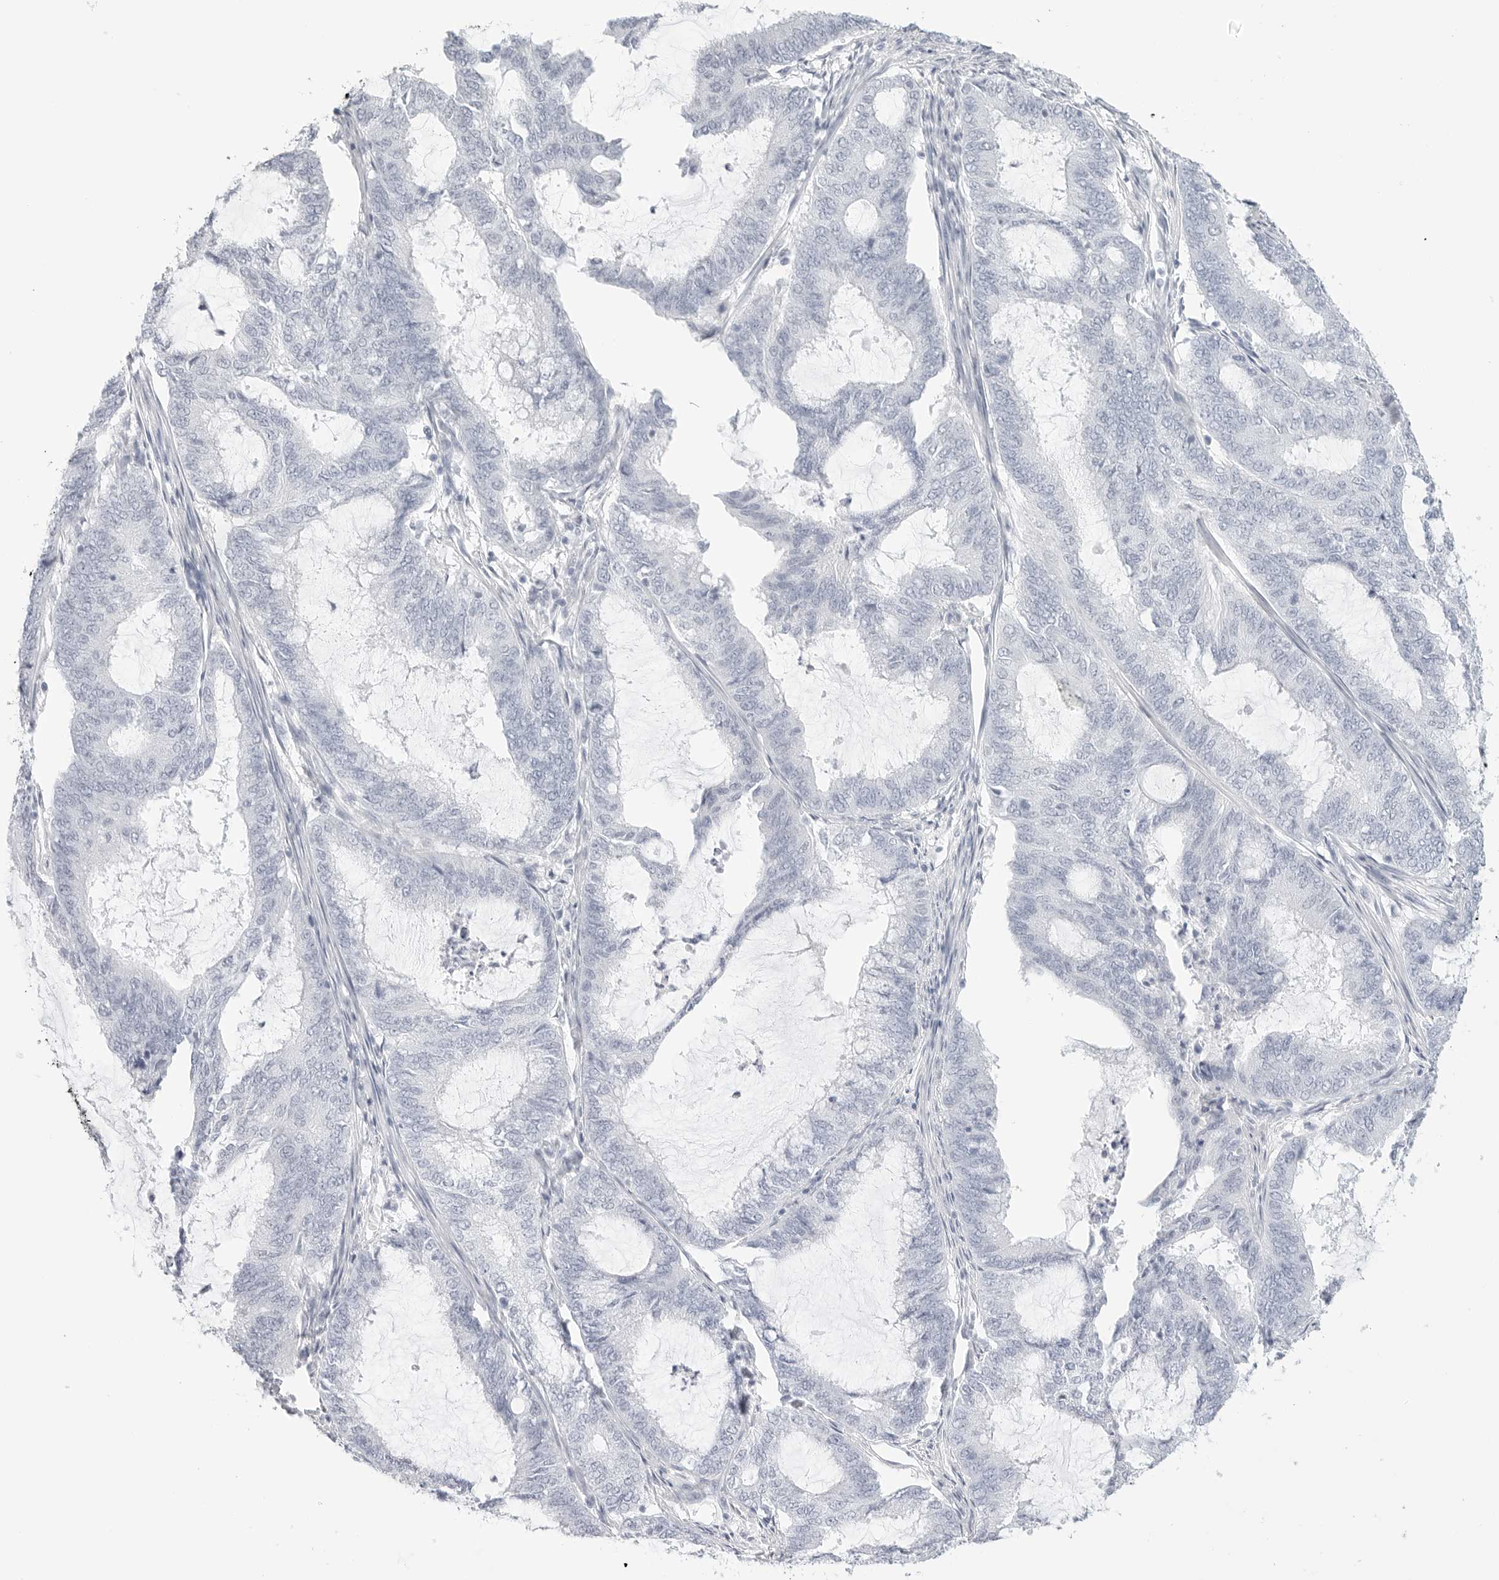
{"staining": {"intensity": "negative", "quantity": "none", "location": "none"}, "tissue": "endometrial cancer", "cell_type": "Tumor cells", "image_type": "cancer", "snomed": [{"axis": "morphology", "description": "Adenocarcinoma, NOS"}, {"axis": "topography", "description": "Endometrium"}], "caption": "The micrograph reveals no staining of tumor cells in endometrial cancer (adenocarcinoma).", "gene": "HMGCS2", "patient": {"sex": "female", "age": 51}}